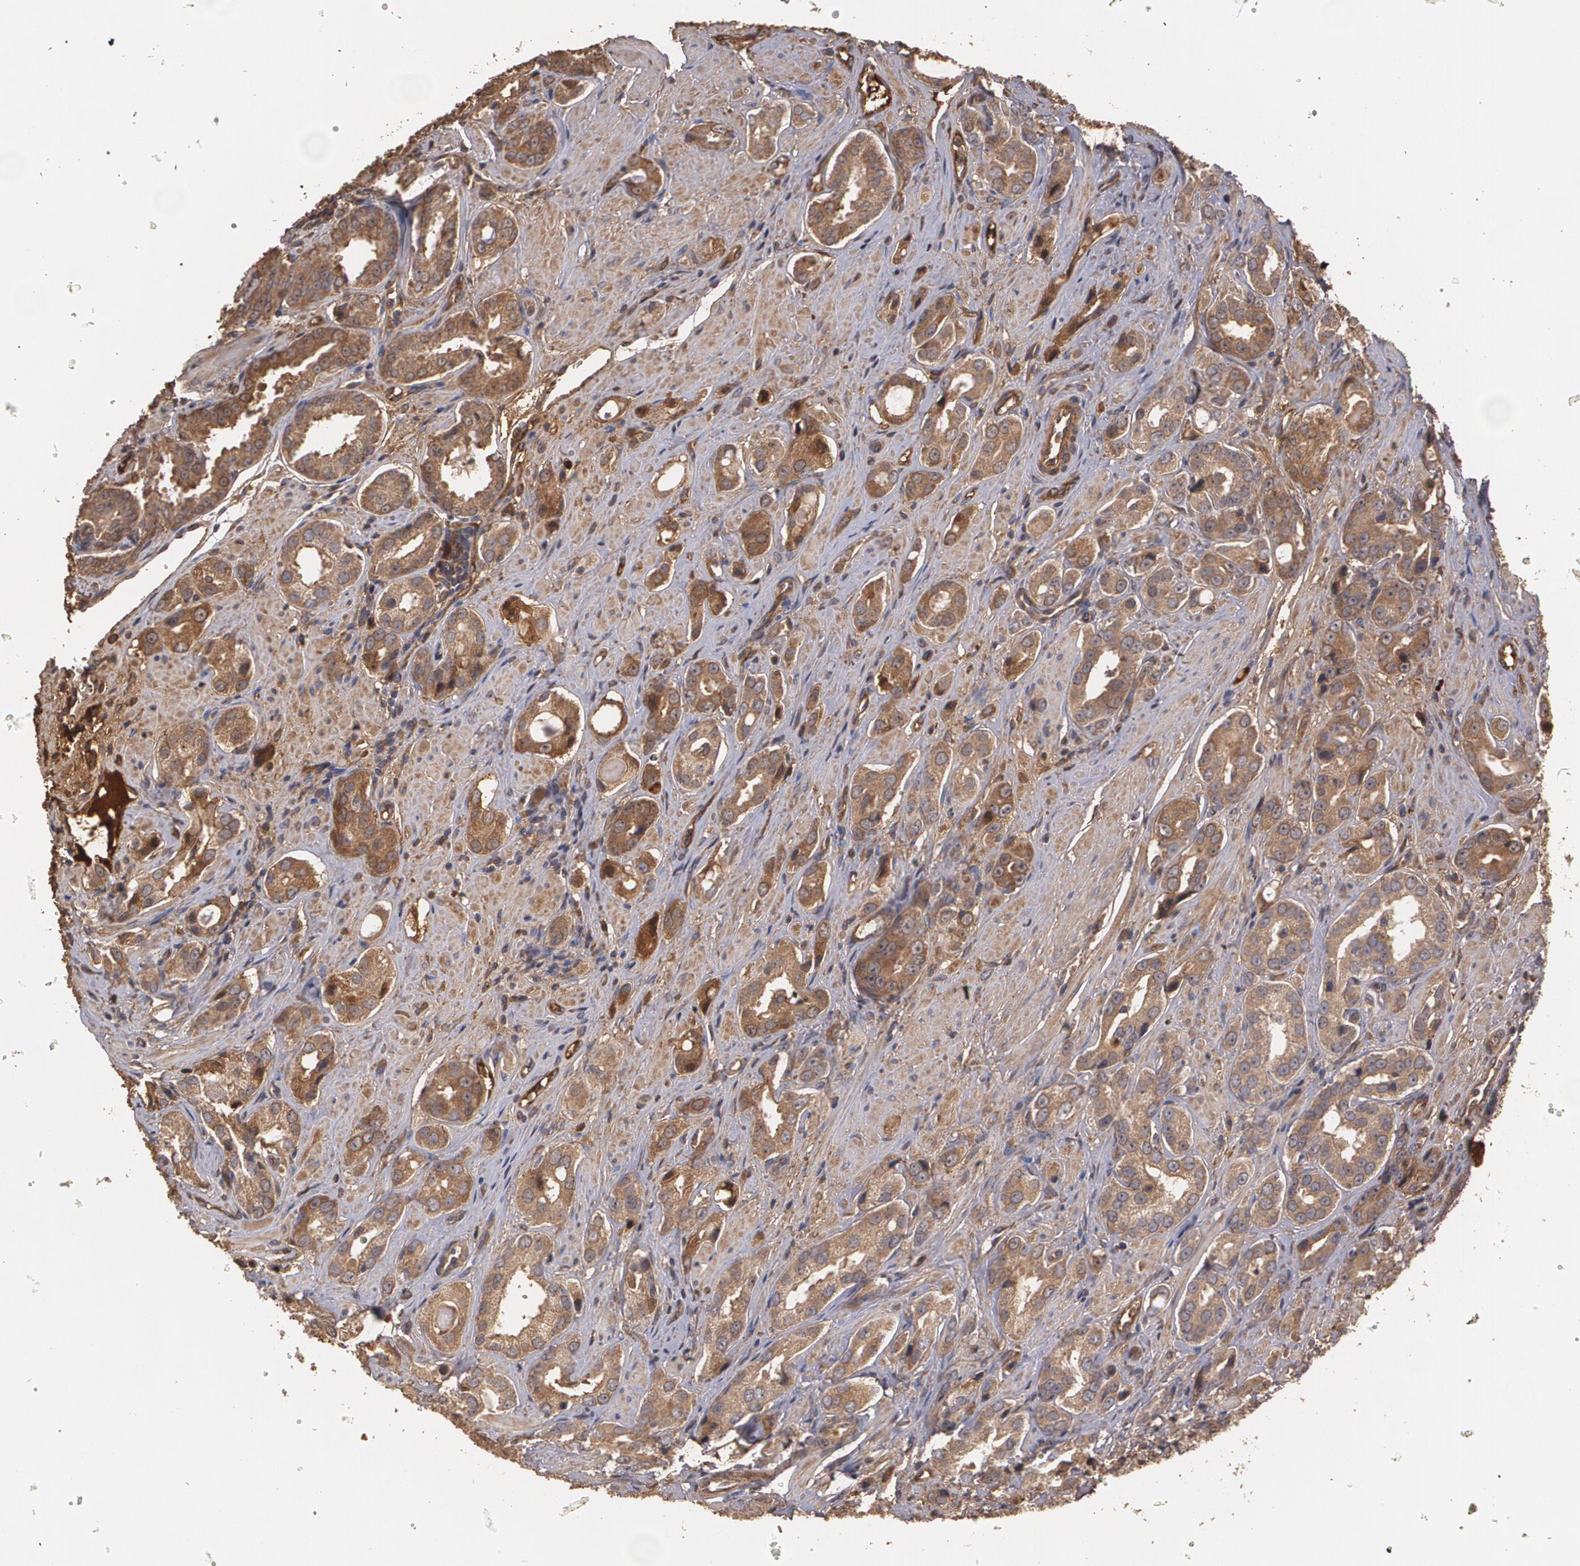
{"staining": {"intensity": "moderate", "quantity": ">75%", "location": "cytoplasmic/membranous"}, "tissue": "prostate cancer", "cell_type": "Tumor cells", "image_type": "cancer", "snomed": [{"axis": "morphology", "description": "Adenocarcinoma, Medium grade"}, {"axis": "topography", "description": "Prostate"}], "caption": "IHC staining of medium-grade adenocarcinoma (prostate), which shows medium levels of moderate cytoplasmic/membranous staining in about >75% of tumor cells indicating moderate cytoplasmic/membranous protein positivity. The staining was performed using DAB (3,3'-diaminobenzidine) (brown) for protein detection and nuclei were counterstained in hematoxylin (blue).", "gene": "PON1", "patient": {"sex": "male", "age": 53}}